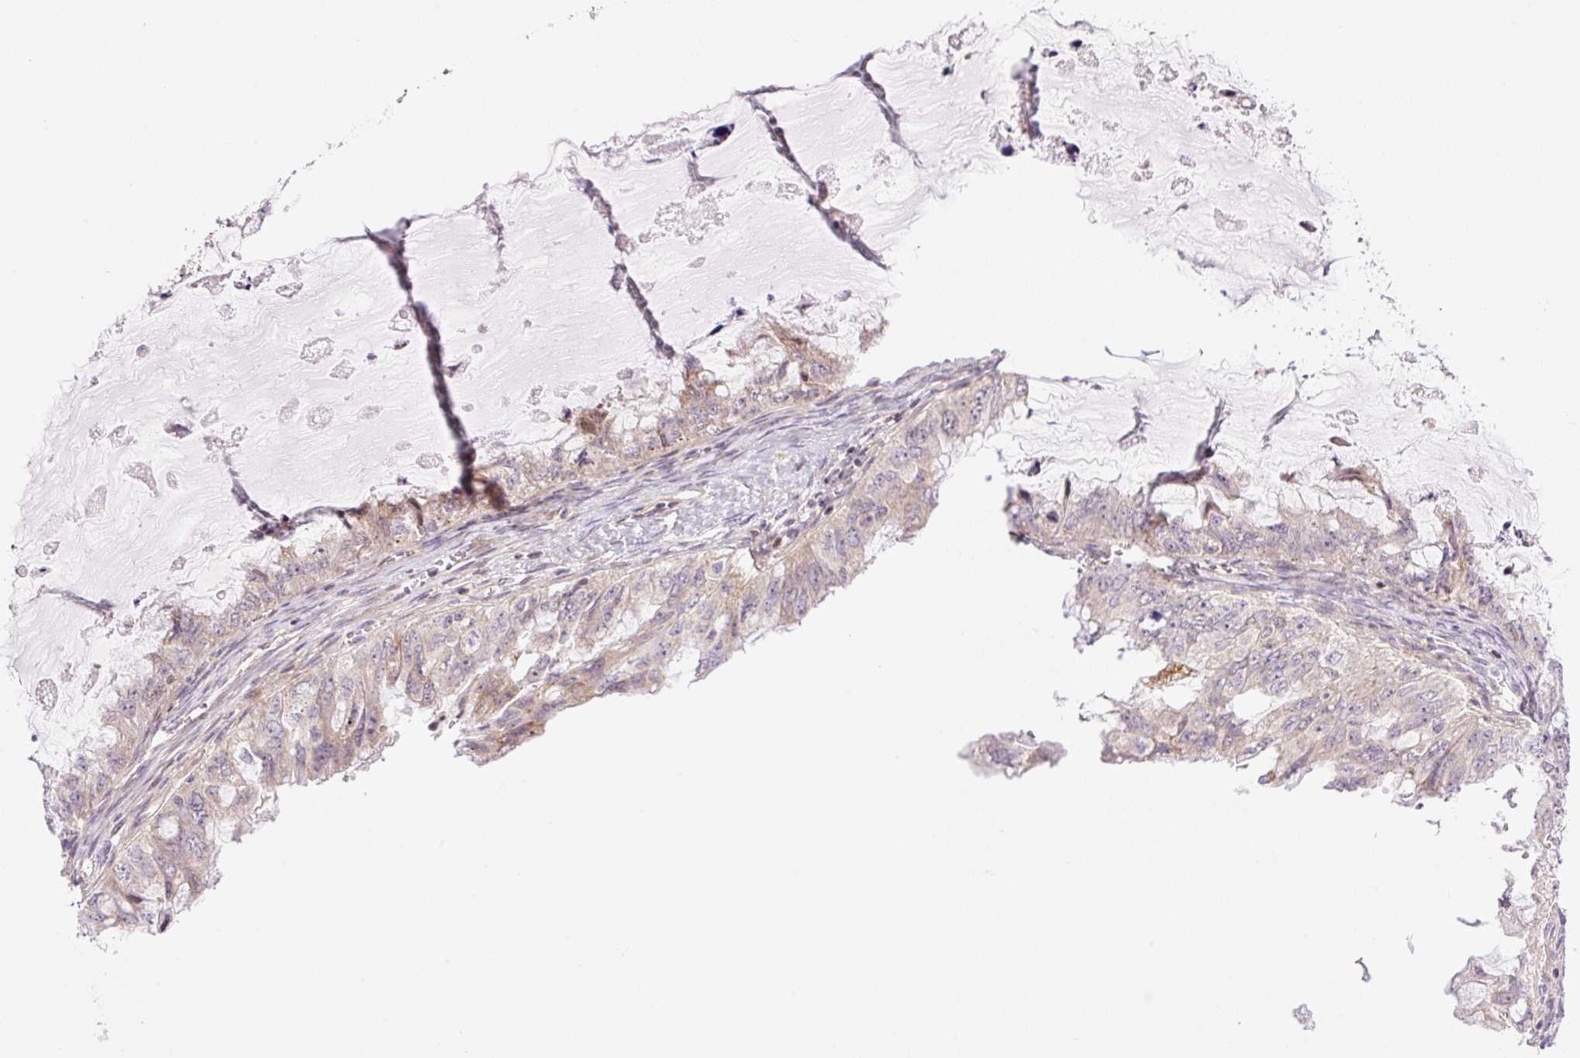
{"staining": {"intensity": "weak", "quantity": "25%-75%", "location": "cytoplasmic/membranous"}, "tissue": "ovarian cancer", "cell_type": "Tumor cells", "image_type": "cancer", "snomed": [{"axis": "morphology", "description": "Cystadenocarcinoma, mucinous, NOS"}, {"axis": "topography", "description": "Ovary"}], "caption": "IHC image of neoplastic tissue: ovarian mucinous cystadenocarcinoma stained using immunohistochemistry (IHC) demonstrates low levels of weak protein expression localized specifically in the cytoplasmic/membranous of tumor cells, appearing as a cytoplasmic/membranous brown color.", "gene": "ZNF394", "patient": {"sex": "female", "age": 72}}